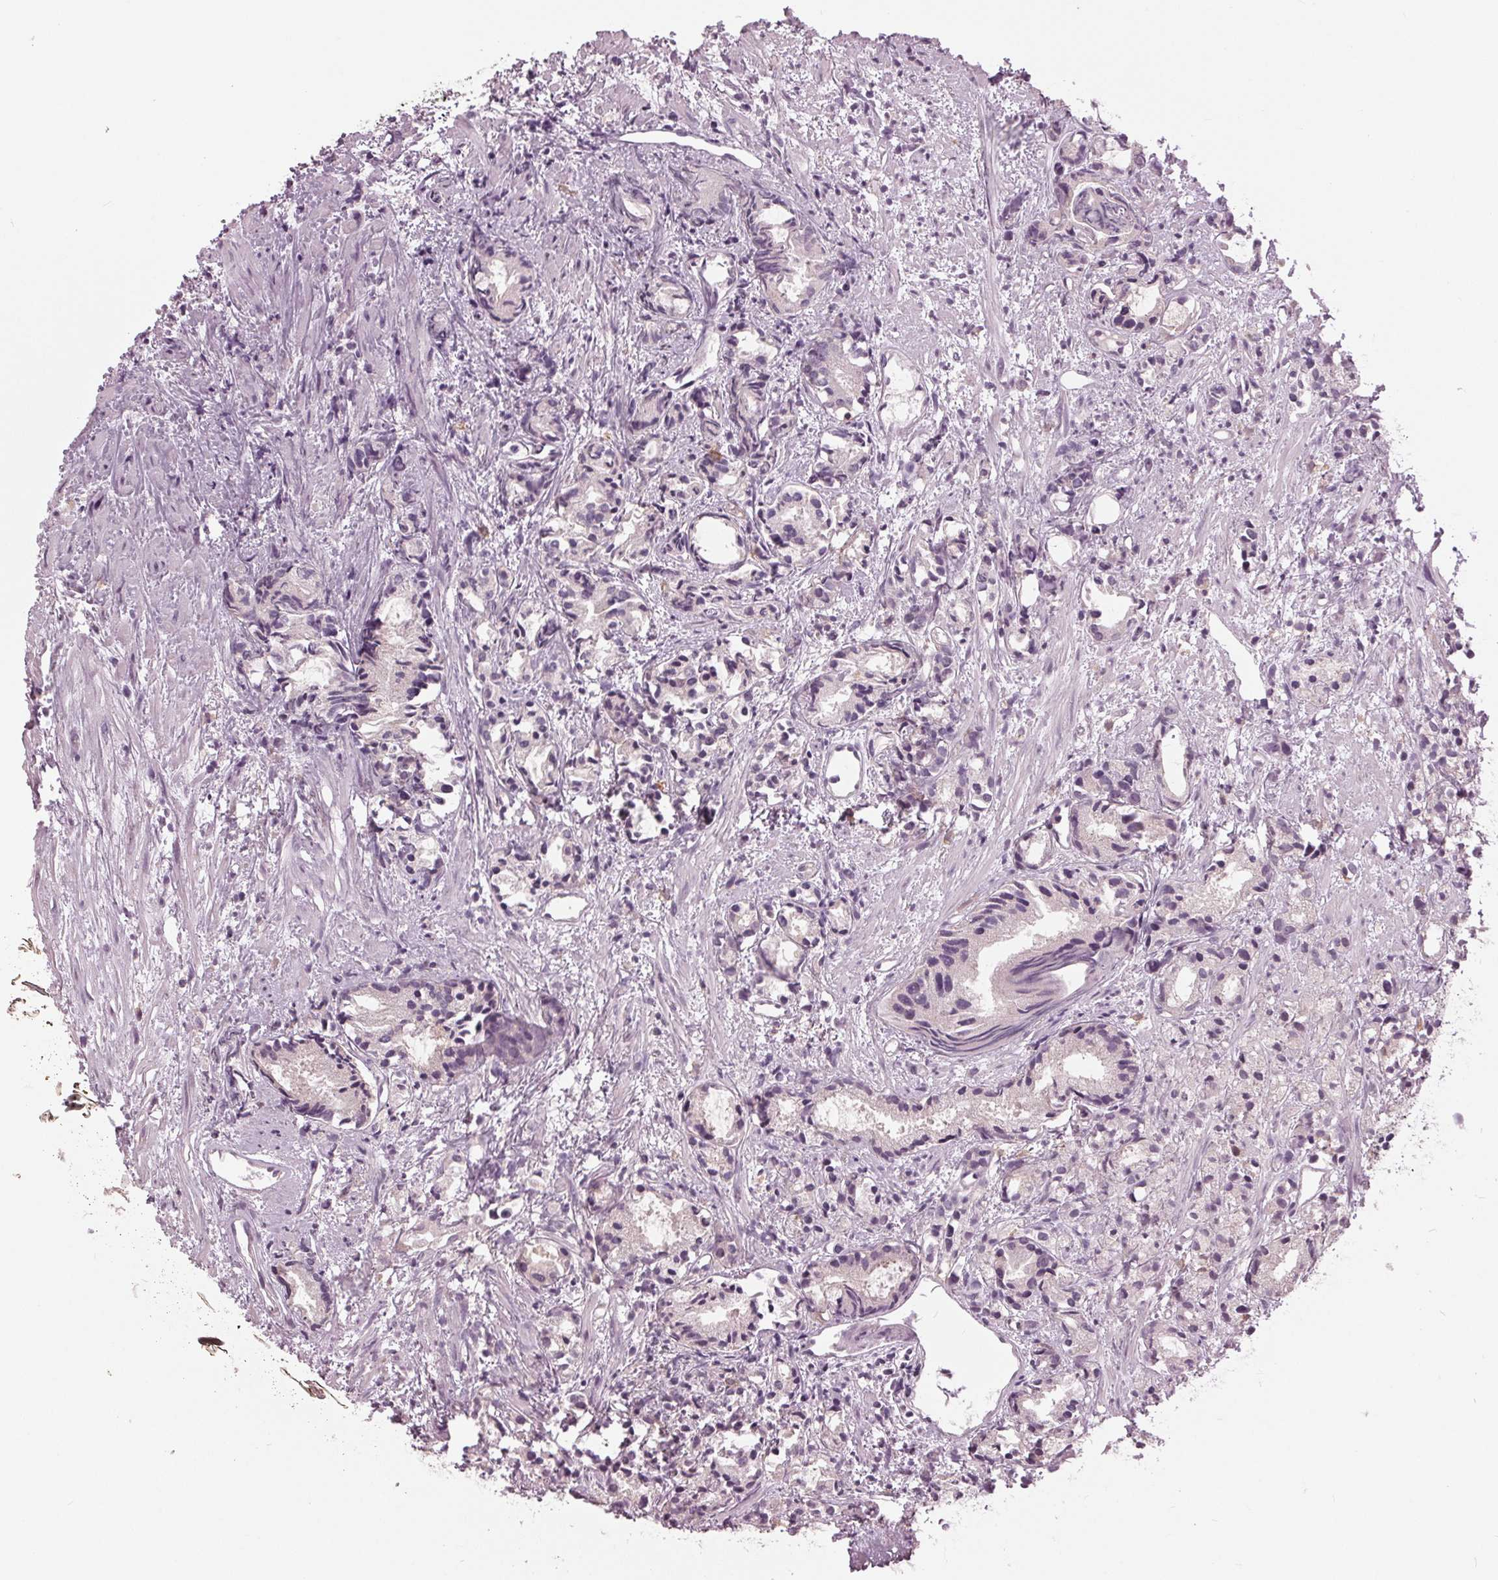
{"staining": {"intensity": "negative", "quantity": "none", "location": "none"}, "tissue": "prostate cancer", "cell_type": "Tumor cells", "image_type": "cancer", "snomed": [{"axis": "morphology", "description": "Adenocarcinoma, High grade"}, {"axis": "topography", "description": "Prostate"}], "caption": "IHC of prostate cancer reveals no staining in tumor cells.", "gene": "SIGLEC6", "patient": {"sex": "male", "age": 79}}